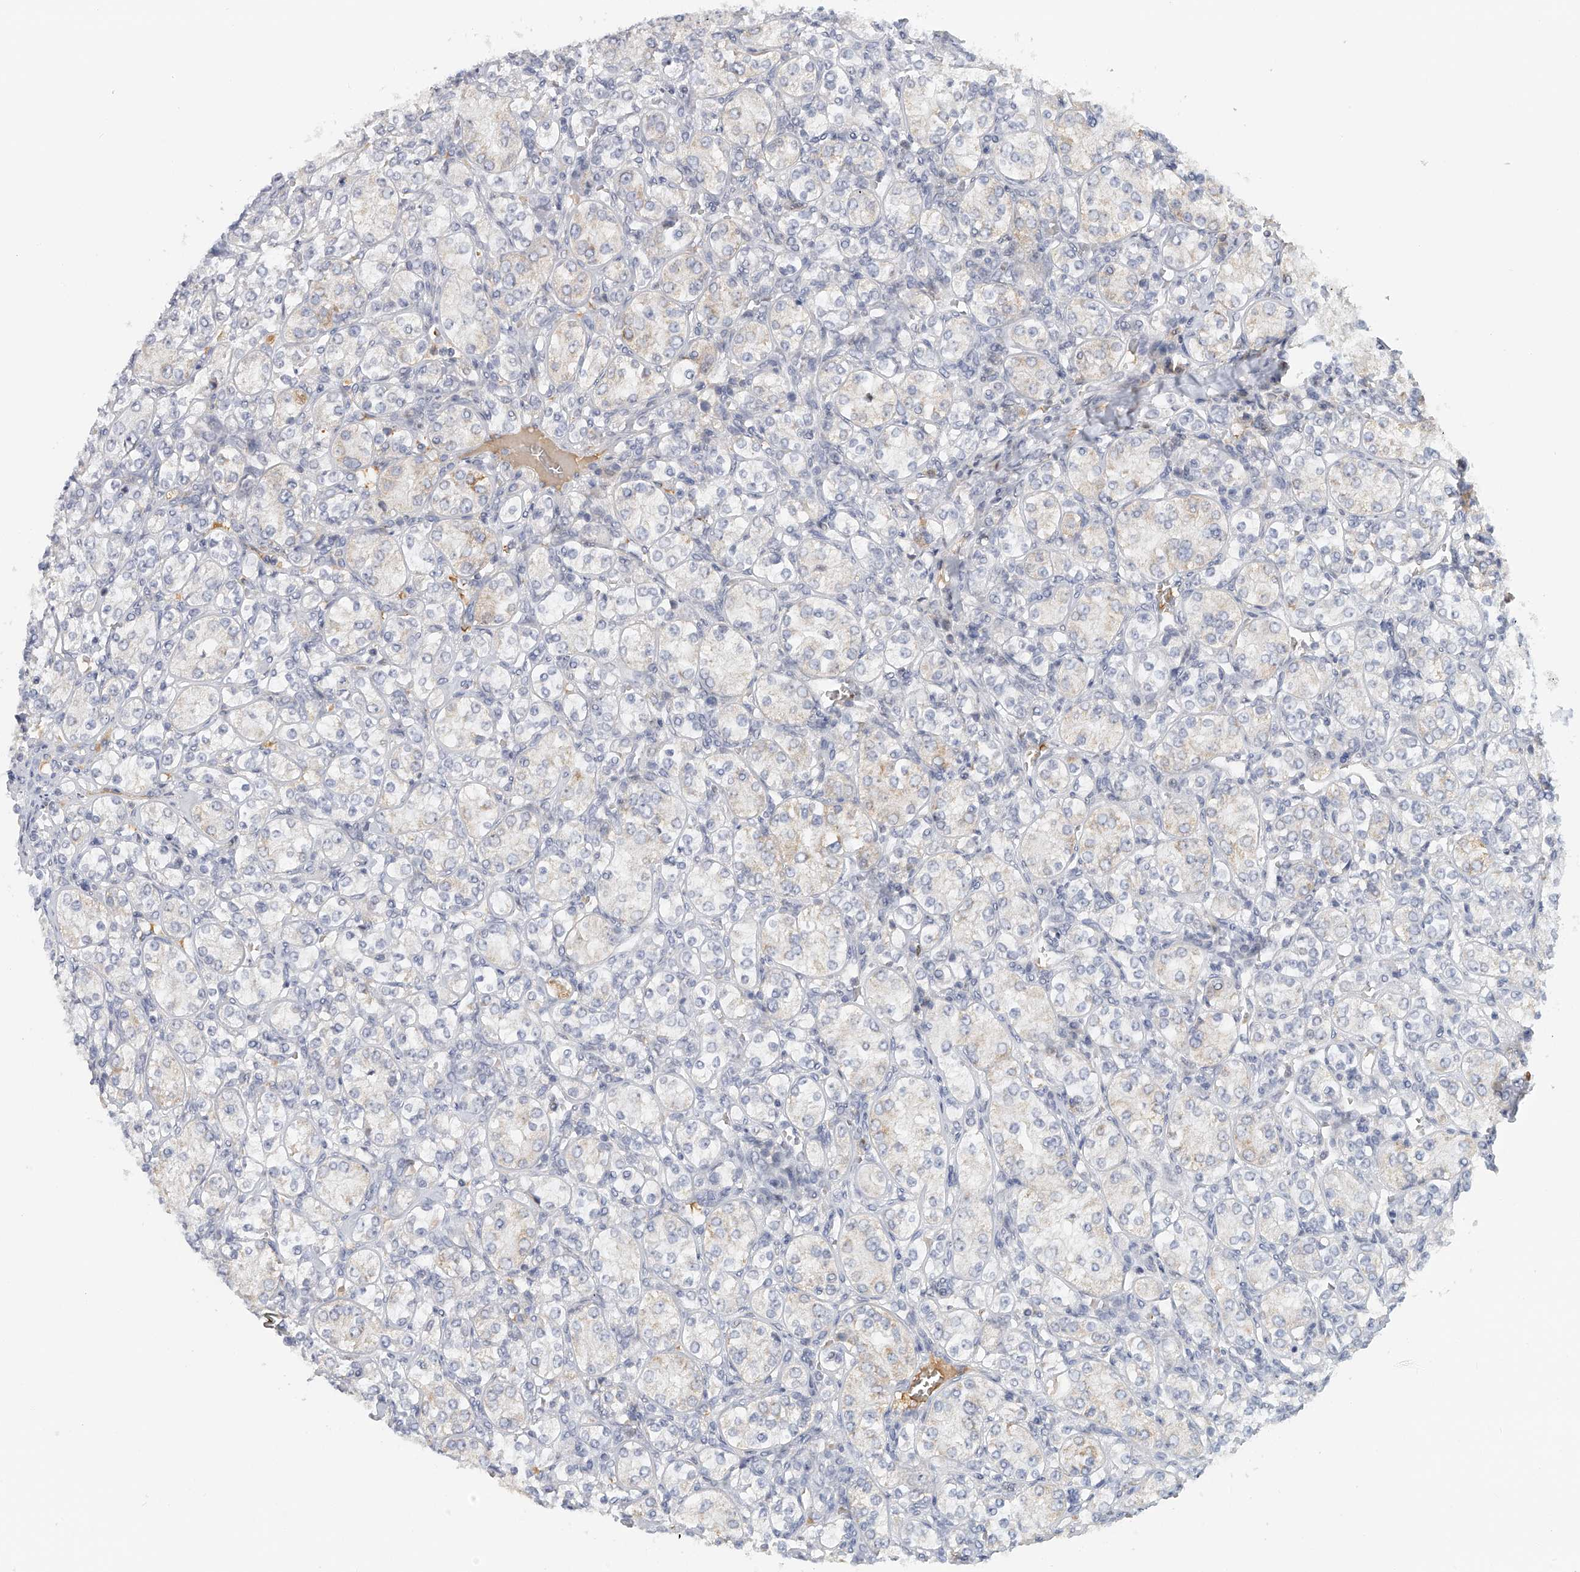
{"staining": {"intensity": "moderate", "quantity": "<25%", "location": "cytoplasmic/membranous"}, "tissue": "renal cancer", "cell_type": "Tumor cells", "image_type": "cancer", "snomed": [{"axis": "morphology", "description": "Adenocarcinoma, NOS"}, {"axis": "topography", "description": "Kidney"}], "caption": "DAB (3,3'-diaminobenzidine) immunohistochemical staining of renal adenocarcinoma demonstrates moderate cytoplasmic/membranous protein positivity in approximately <25% of tumor cells.", "gene": "DDX43", "patient": {"sex": "male", "age": 77}}